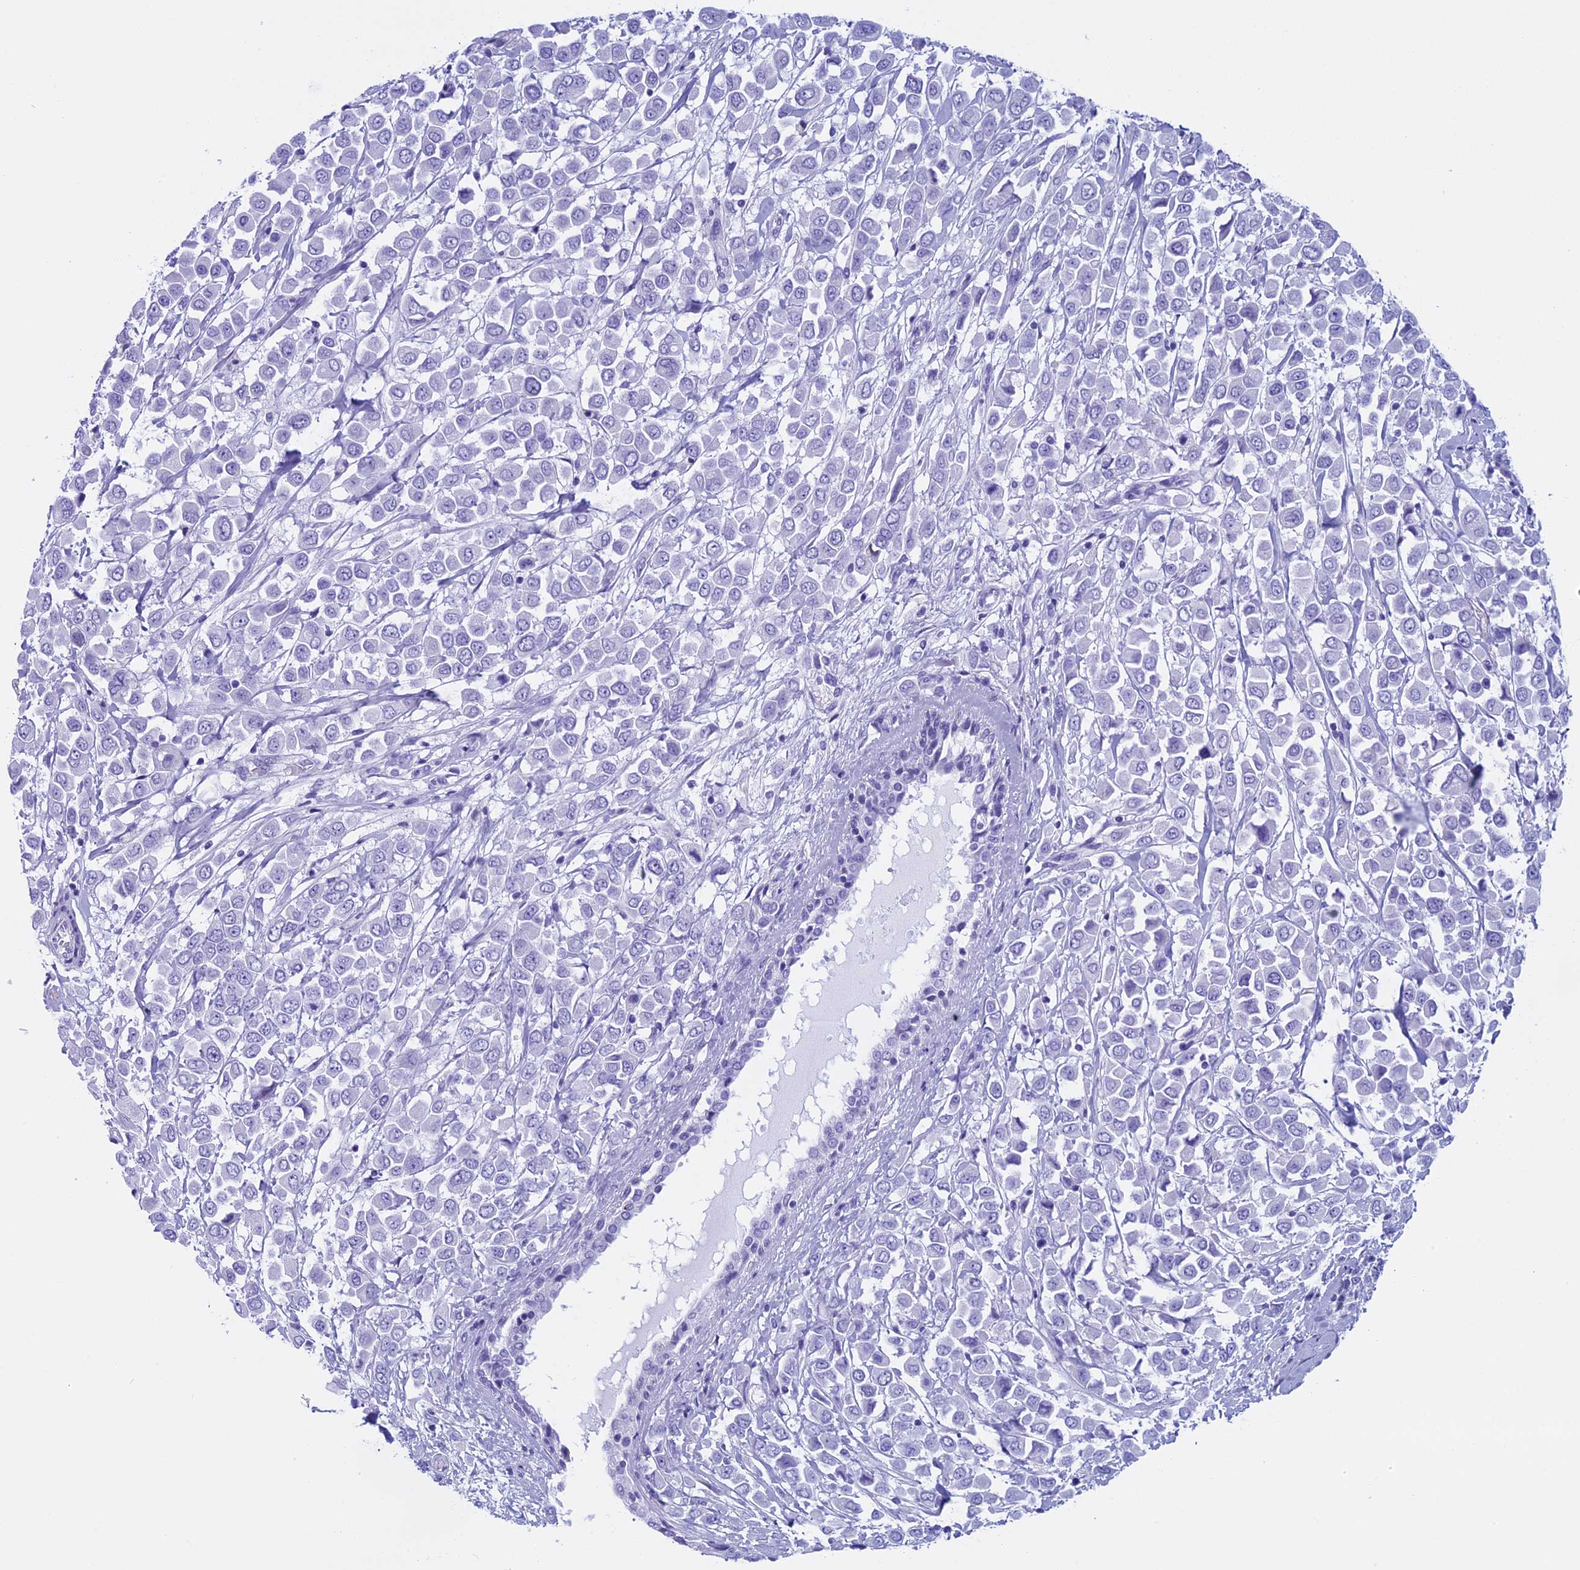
{"staining": {"intensity": "negative", "quantity": "none", "location": "none"}, "tissue": "breast cancer", "cell_type": "Tumor cells", "image_type": "cancer", "snomed": [{"axis": "morphology", "description": "Duct carcinoma"}, {"axis": "topography", "description": "Breast"}], "caption": "Immunohistochemistry of human breast cancer (infiltrating ductal carcinoma) shows no expression in tumor cells. (IHC, brightfield microscopy, high magnification).", "gene": "FAM169A", "patient": {"sex": "female", "age": 61}}